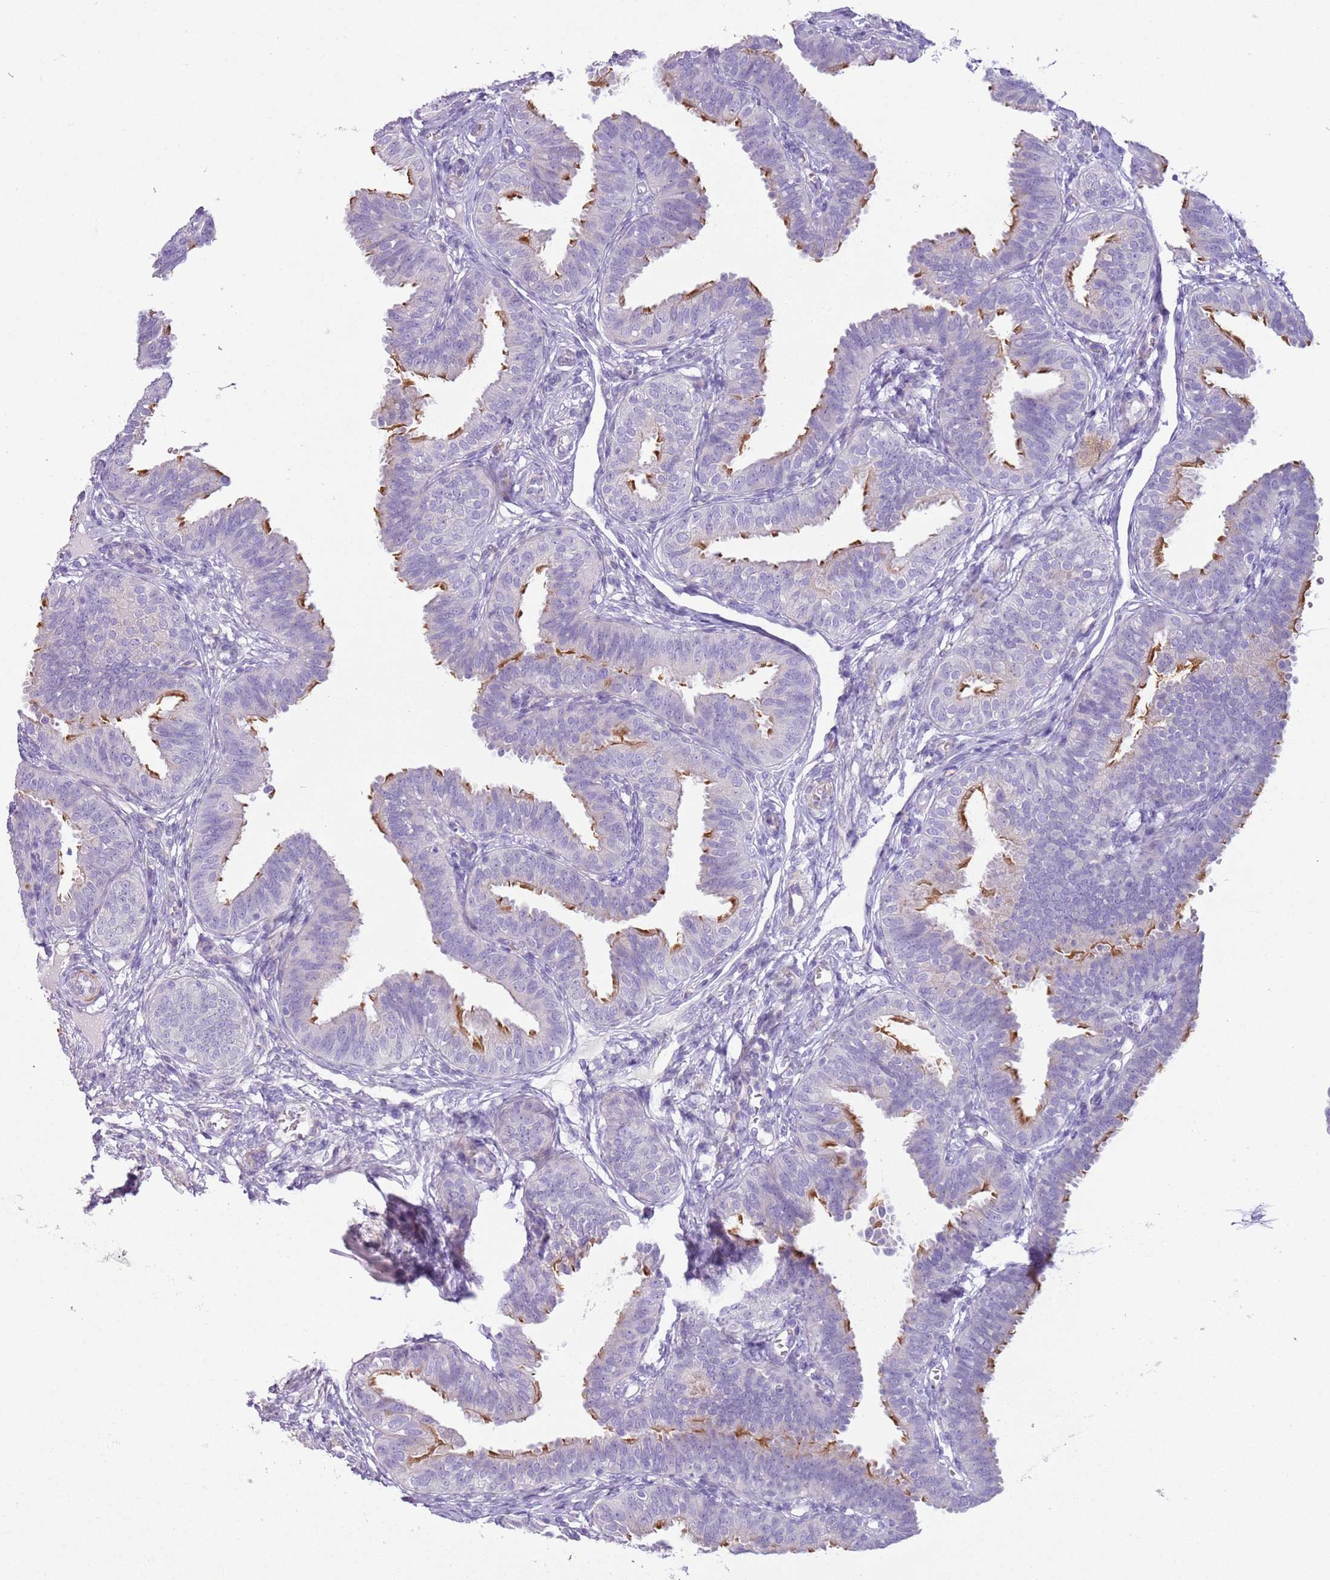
{"staining": {"intensity": "strong", "quantity": "25%-75%", "location": "cytoplasmic/membranous"}, "tissue": "fallopian tube", "cell_type": "Glandular cells", "image_type": "normal", "snomed": [{"axis": "morphology", "description": "Normal tissue, NOS"}, {"axis": "topography", "description": "Fallopian tube"}], "caption": "Glandular cells display high levels of strong cytoplasmic/membranous positivity in approximately 25%-75% of cells in unremarkable fallopian tube.", "gene": "ZNF239", "patient": {"sex": "female", "age": 35}}